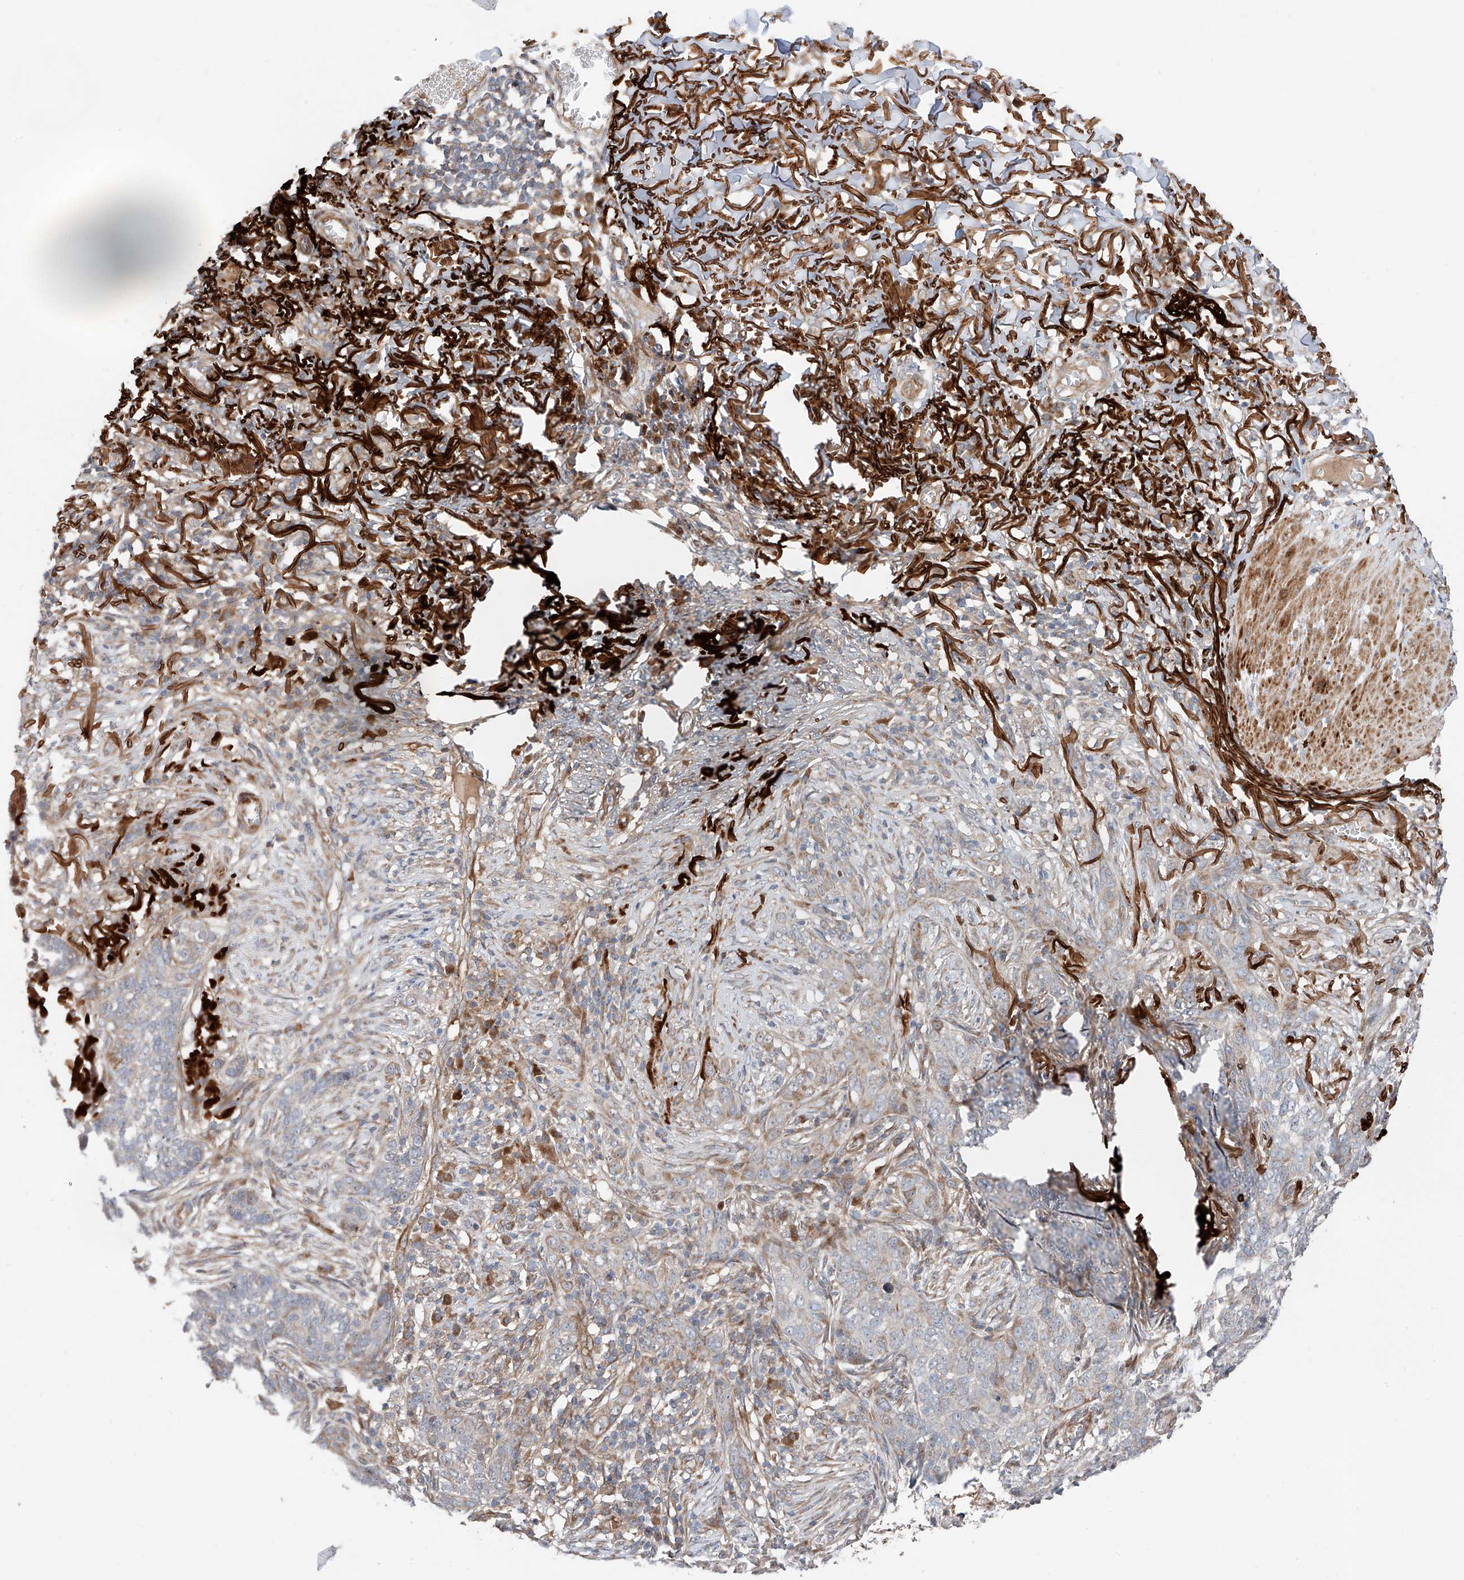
{"staining": {"intensity": "moderate", "quantity": "25%-75%", "location": "cytoplasmic/membranous"}, "tissue": "skin cancer", "cell_type": "Tumor cells", "image_type": "cancer", "snomed": [{"axis": "morphology", "description": "Basal cell carcinoma"}, {"axis": "topography", "description": "Skin"}], "caption": "Brown immunohistochemical staining in skin cancer reveals moderate cytoplasmic/membranous positivity in approximately 25%-75% of tumor cells. (brown staining indicates protein expression, while blue staining denotes nuclei).", "gene": "USF3", "patient": {"sex": "male", "age": 85}}